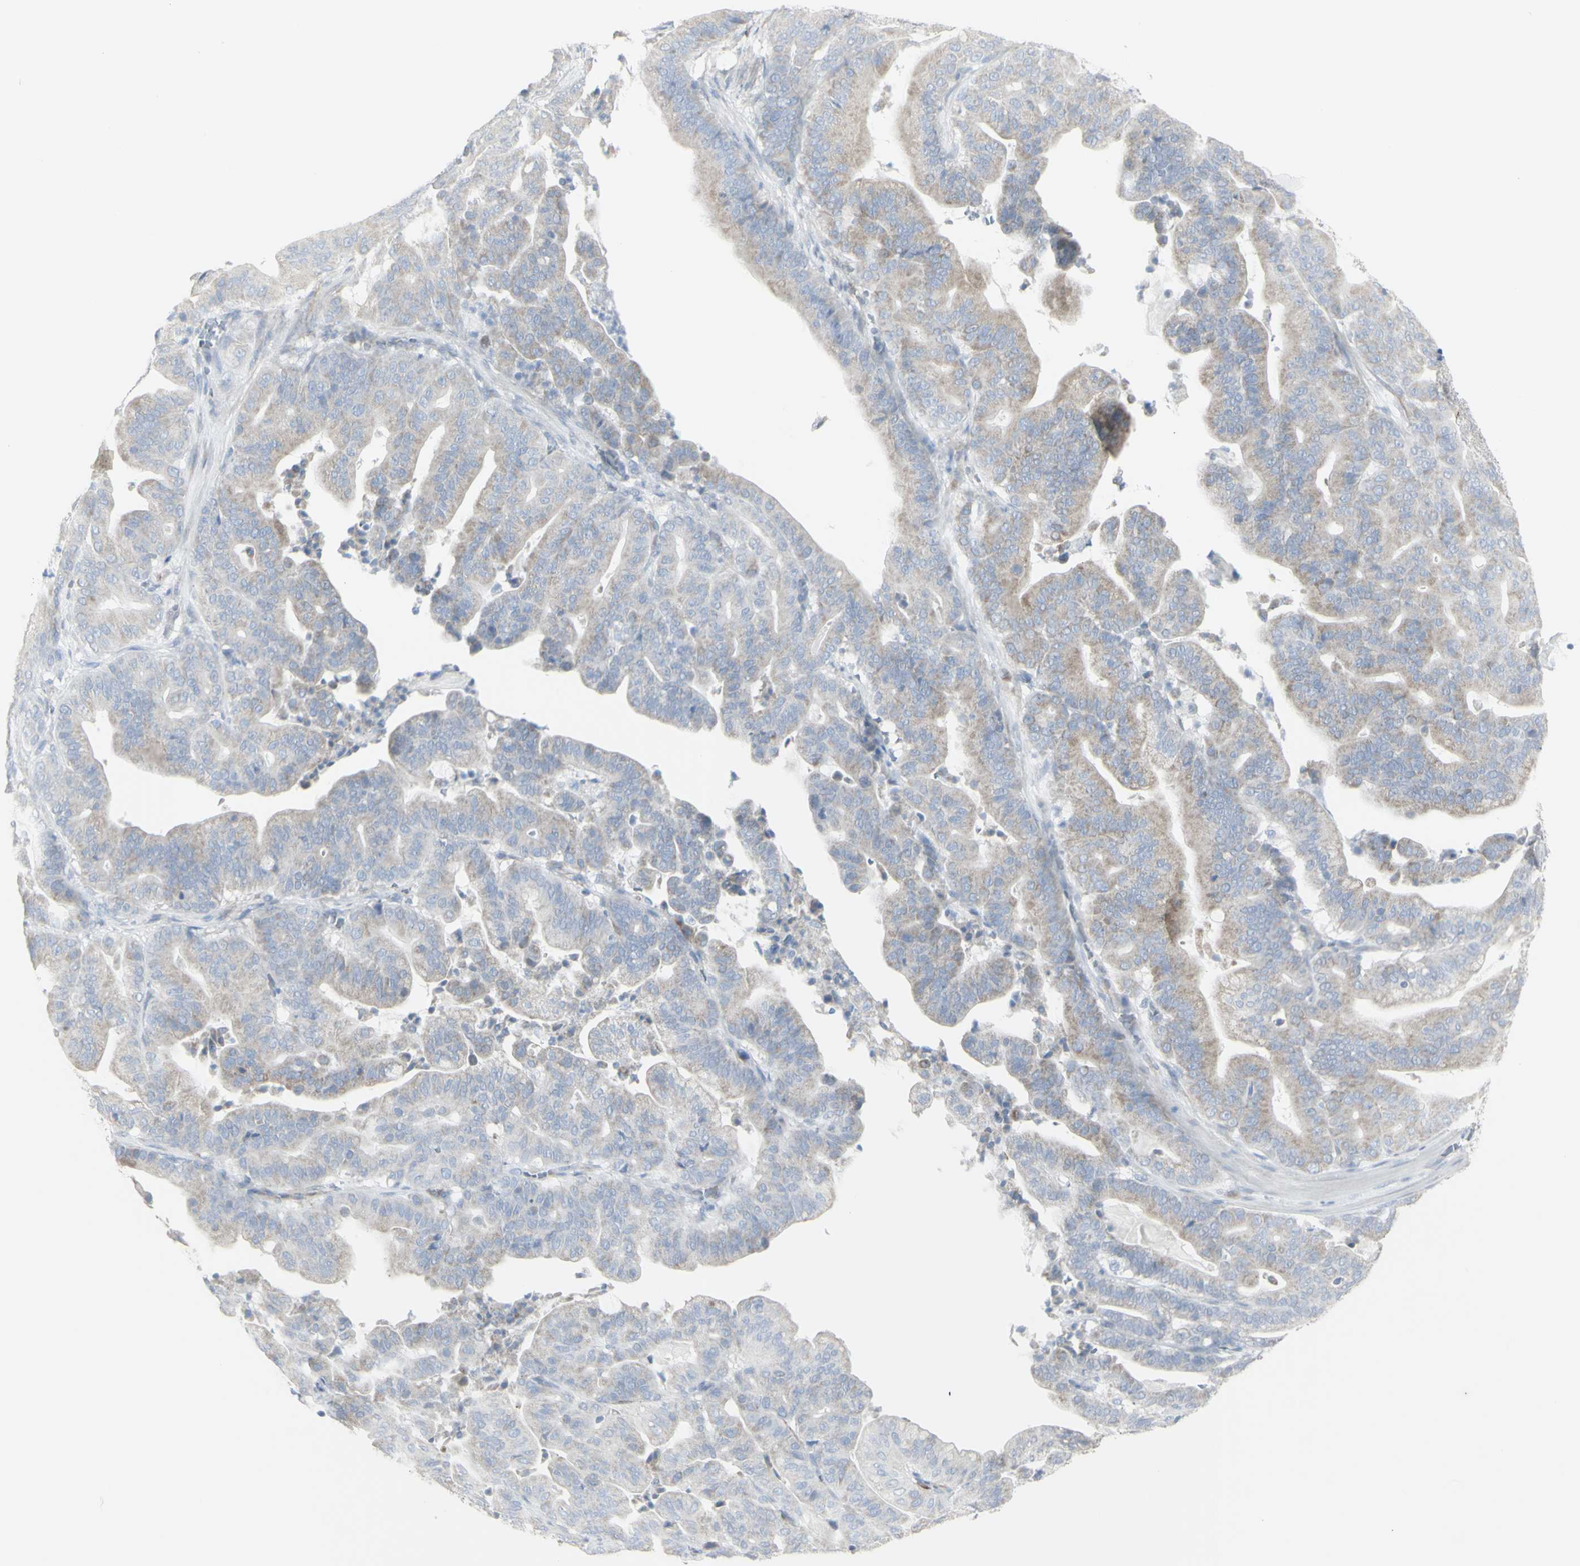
{"staining": {"intensity": "weak", "quantity": ">75%", "location": "cytoplasmic/membranous"}, "tissue": "pancreatic cancer", "cell_type": "Tumor cells", "image_type": "cancer", "snomed": [{"axis": "morphology", "description": "Adenocarcinoma, NOS"}, {"axis": "topography", "description": "Pancreas"}], "caption": "Immunohistochemistry micrograph of human pancreatic adenocarcinoma stained for a protein (brown), which displays low levels of weak cytoplasmic/membranous expression in approximately >75% of tumor cells.", "gene": "ENSG00000198211", "patient": {"sex": "male", "age": 63}}